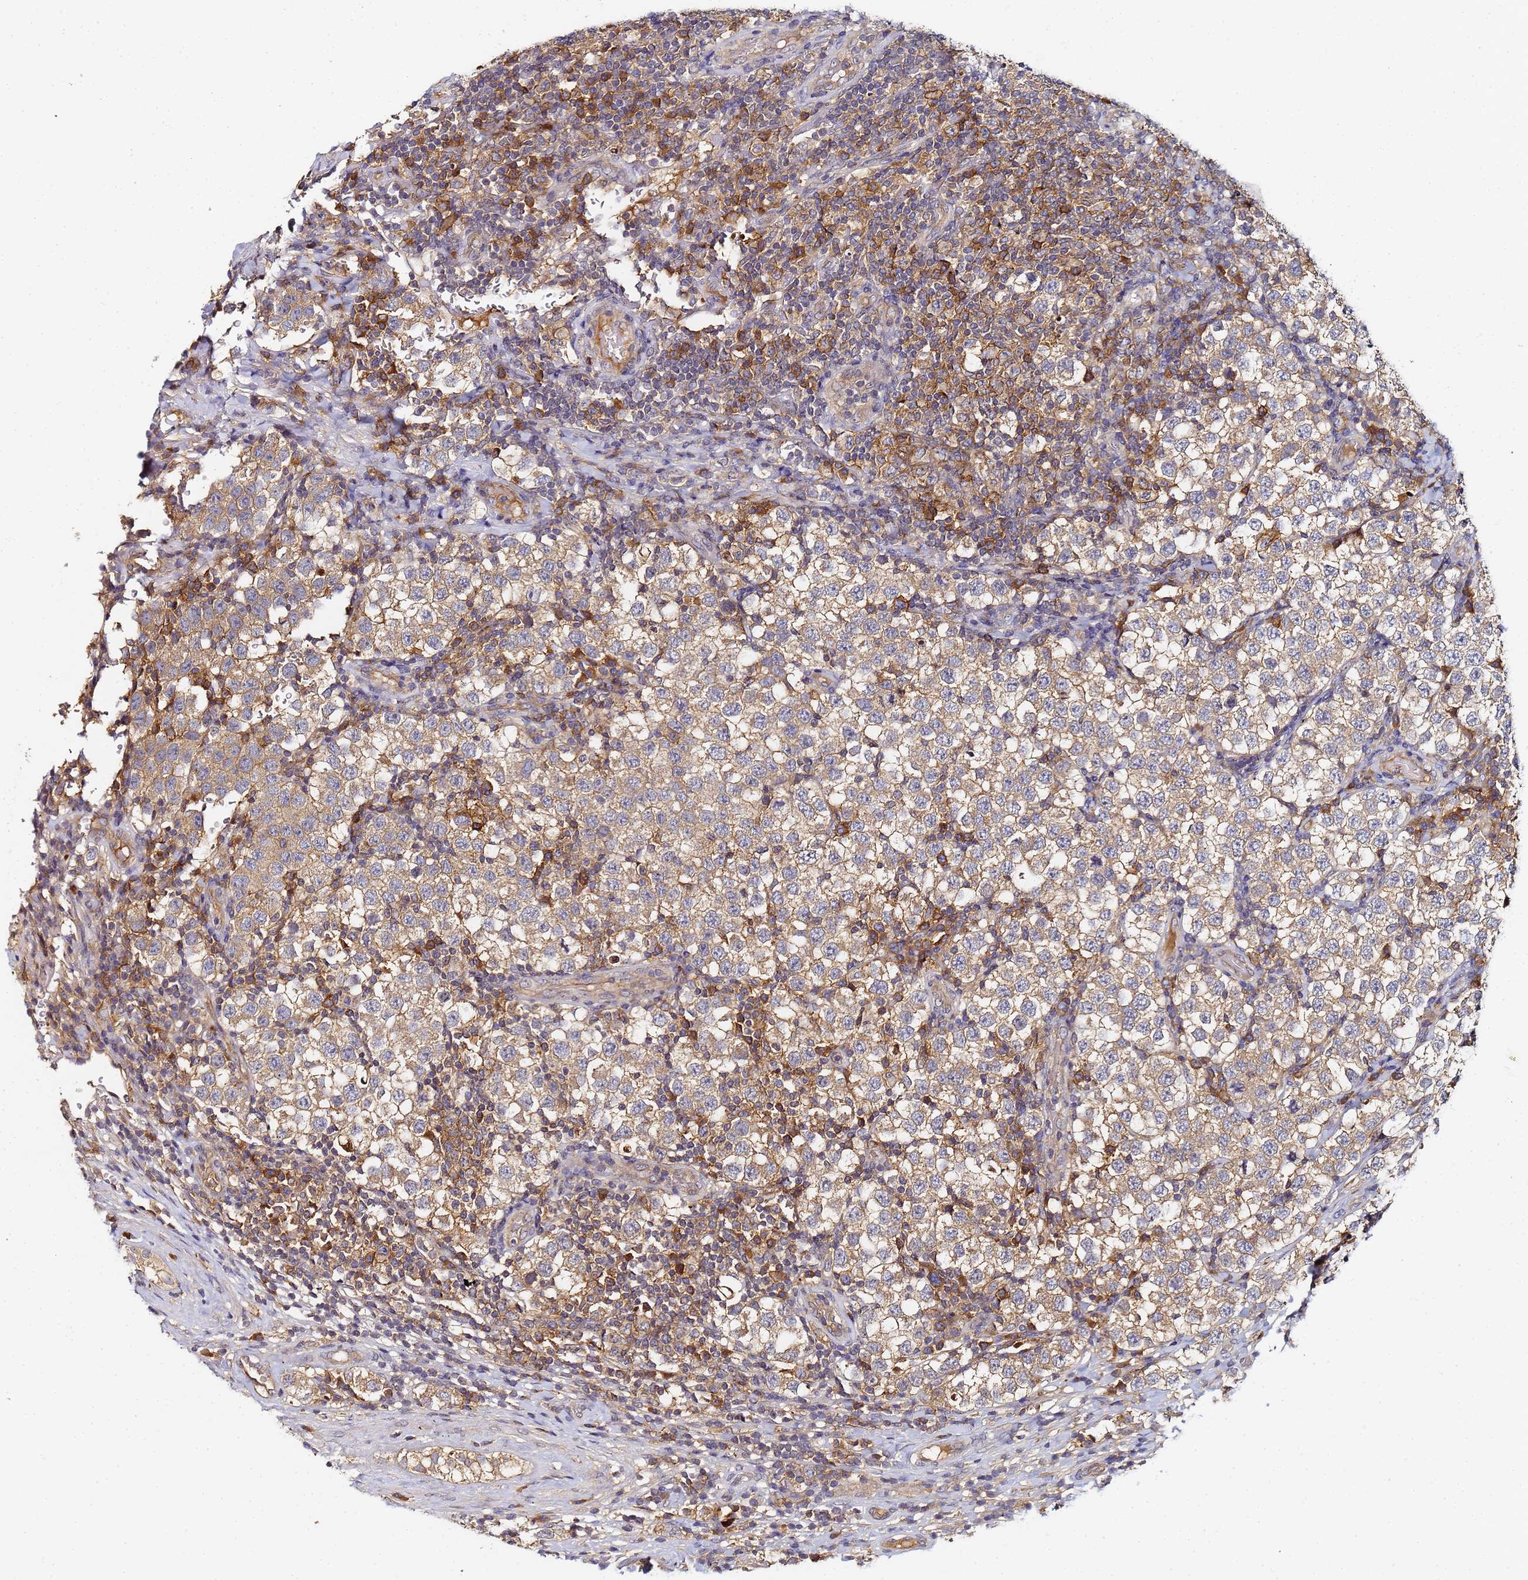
{"staining": {"intensity": "weak", "quantity": ">75%", "location": "cytoplasmic/membranous"}, "tissue": "testis cancer", "cell_type": "Tumor cells", "image_type": "cancer", "snomed": [{"axis": "morphology", "description": "Seminoma, NOS"}, {"axis": "topography", "description": "Testis"}], "caption": "Protein expression analysis of testis seminoma reveals weak cytoplasmic/membranous positivity in about >75% of tumor cells. (DAB = brown stain, brightfield microscopy at high magnification).", "gene": "LRRC69", "patient": {"sex": "male", "age": 34}}